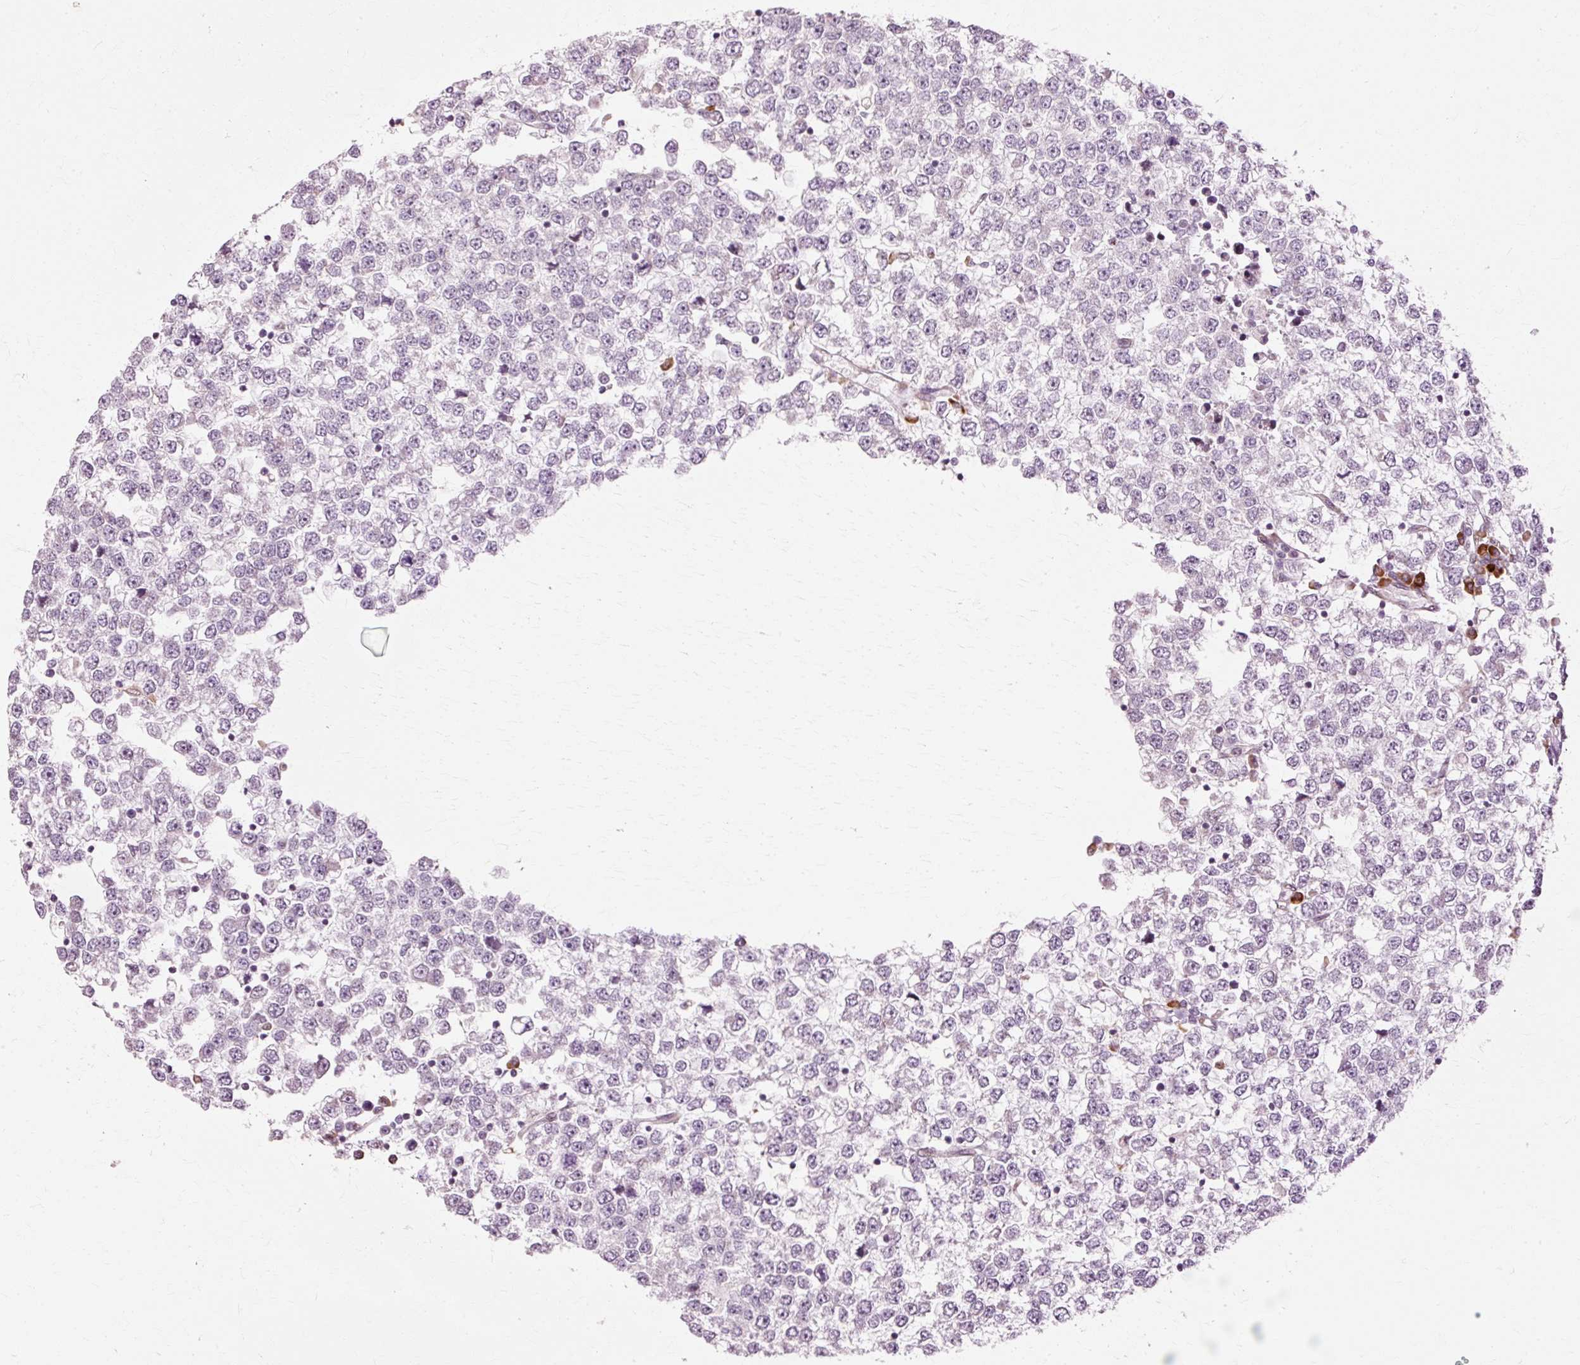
{"staining": {"intensity": "negative", "quantity": "none", "location": "none"}, "tissue": "testis cancer", "cell_type": "Tumor cells", "image_type": "cancer", "snomed": [{"axis": "morphology", "description": "Seminoma, NOS"}, {"axis": "topography", "description": "Testis"}], "caption": "High power microscopy micrograph of an immunohistochemistry photomicrograph of seminoma (testis), revealing no significant positivity in tumor cells.", "gene": "RGPD5", "patient": {"sex": "male", "age": 65}}